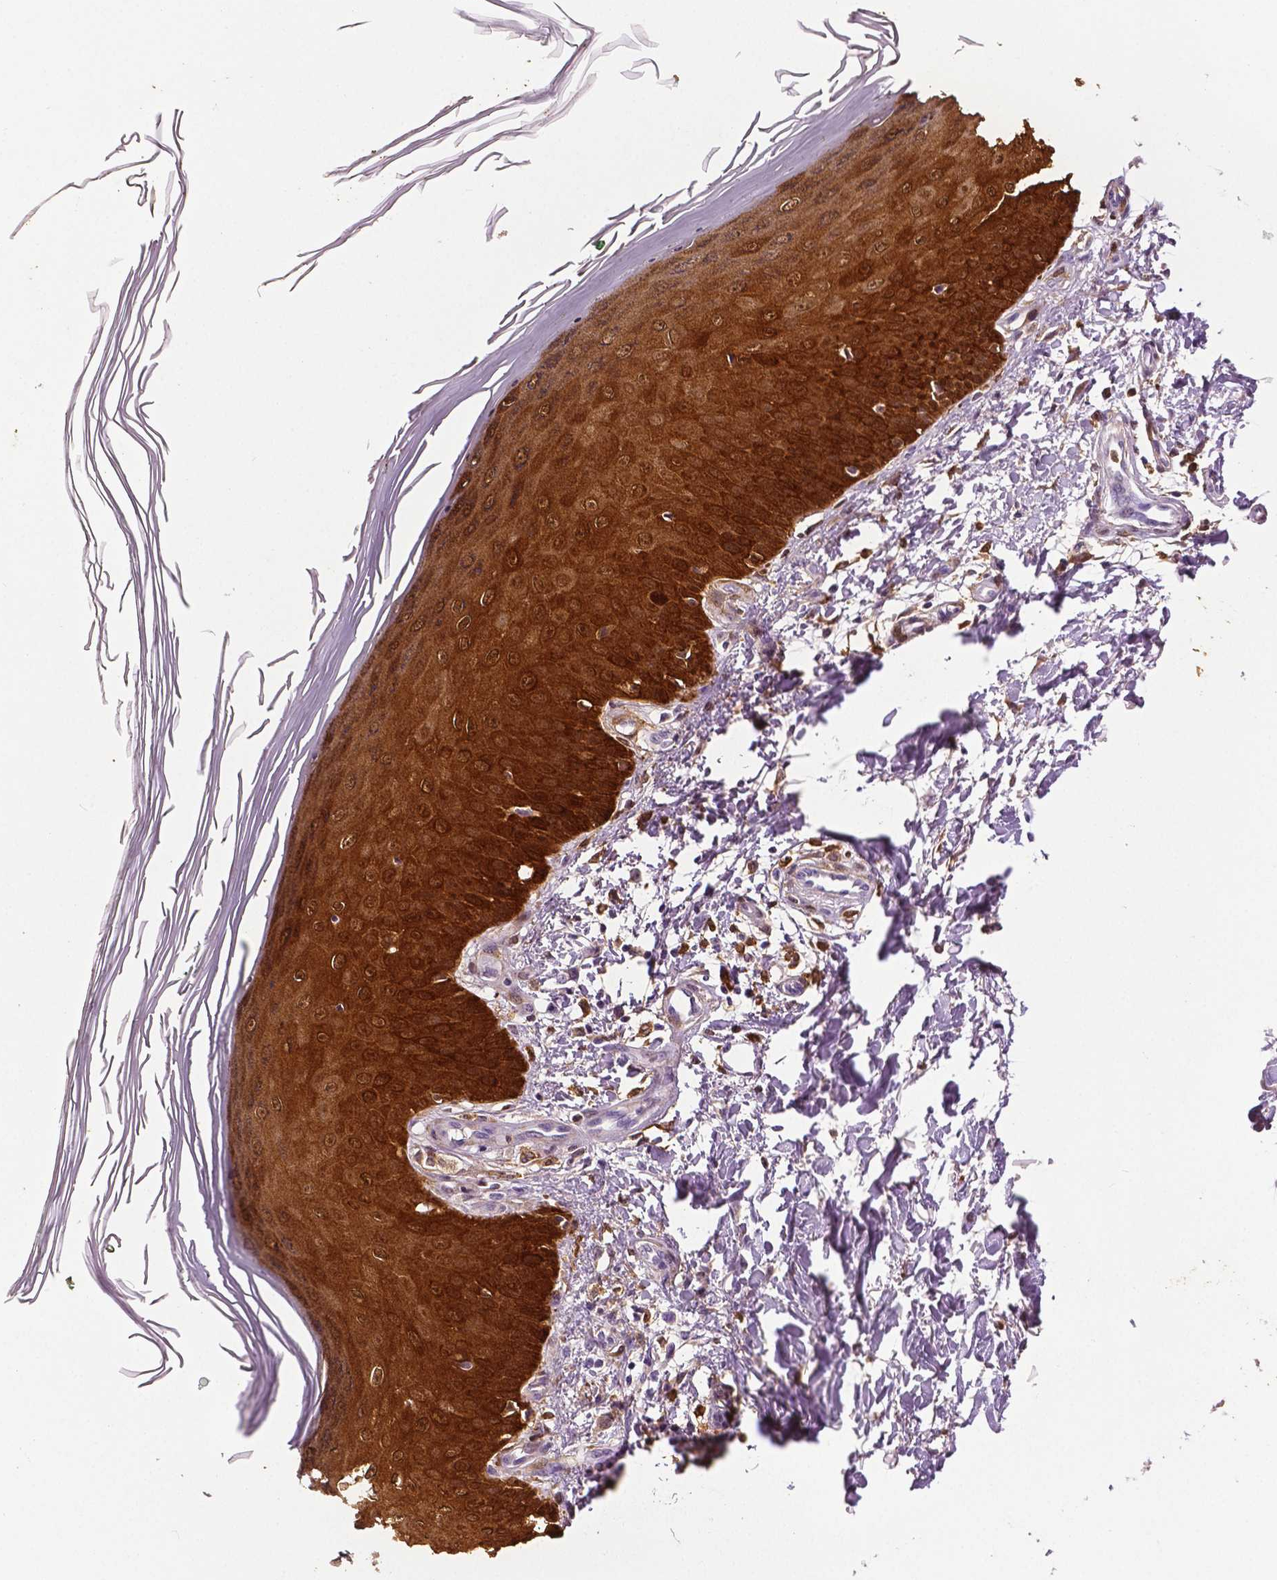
{"staining": {"intensity": "moderate", "quantity": ">75%", "location": "cytoplasmic/membranous"}, "tissue": "skin", "cell_type": "Fibroblasts", "image_type": "normal", "snomed": [{"axis": "morphology", "description": "Normal tissue, NOS"}, {"axis": "topography", "description": "Skin"}], "caption": "A brown stain labels moderate cytoplasmic/membranous staining of a protein in fibroblasts of benign skin. (Brightfield microscopy of DAB IHC at high magnification).", "gene": "PHGDH", "patient": {"sex": "female", "age": 62}}